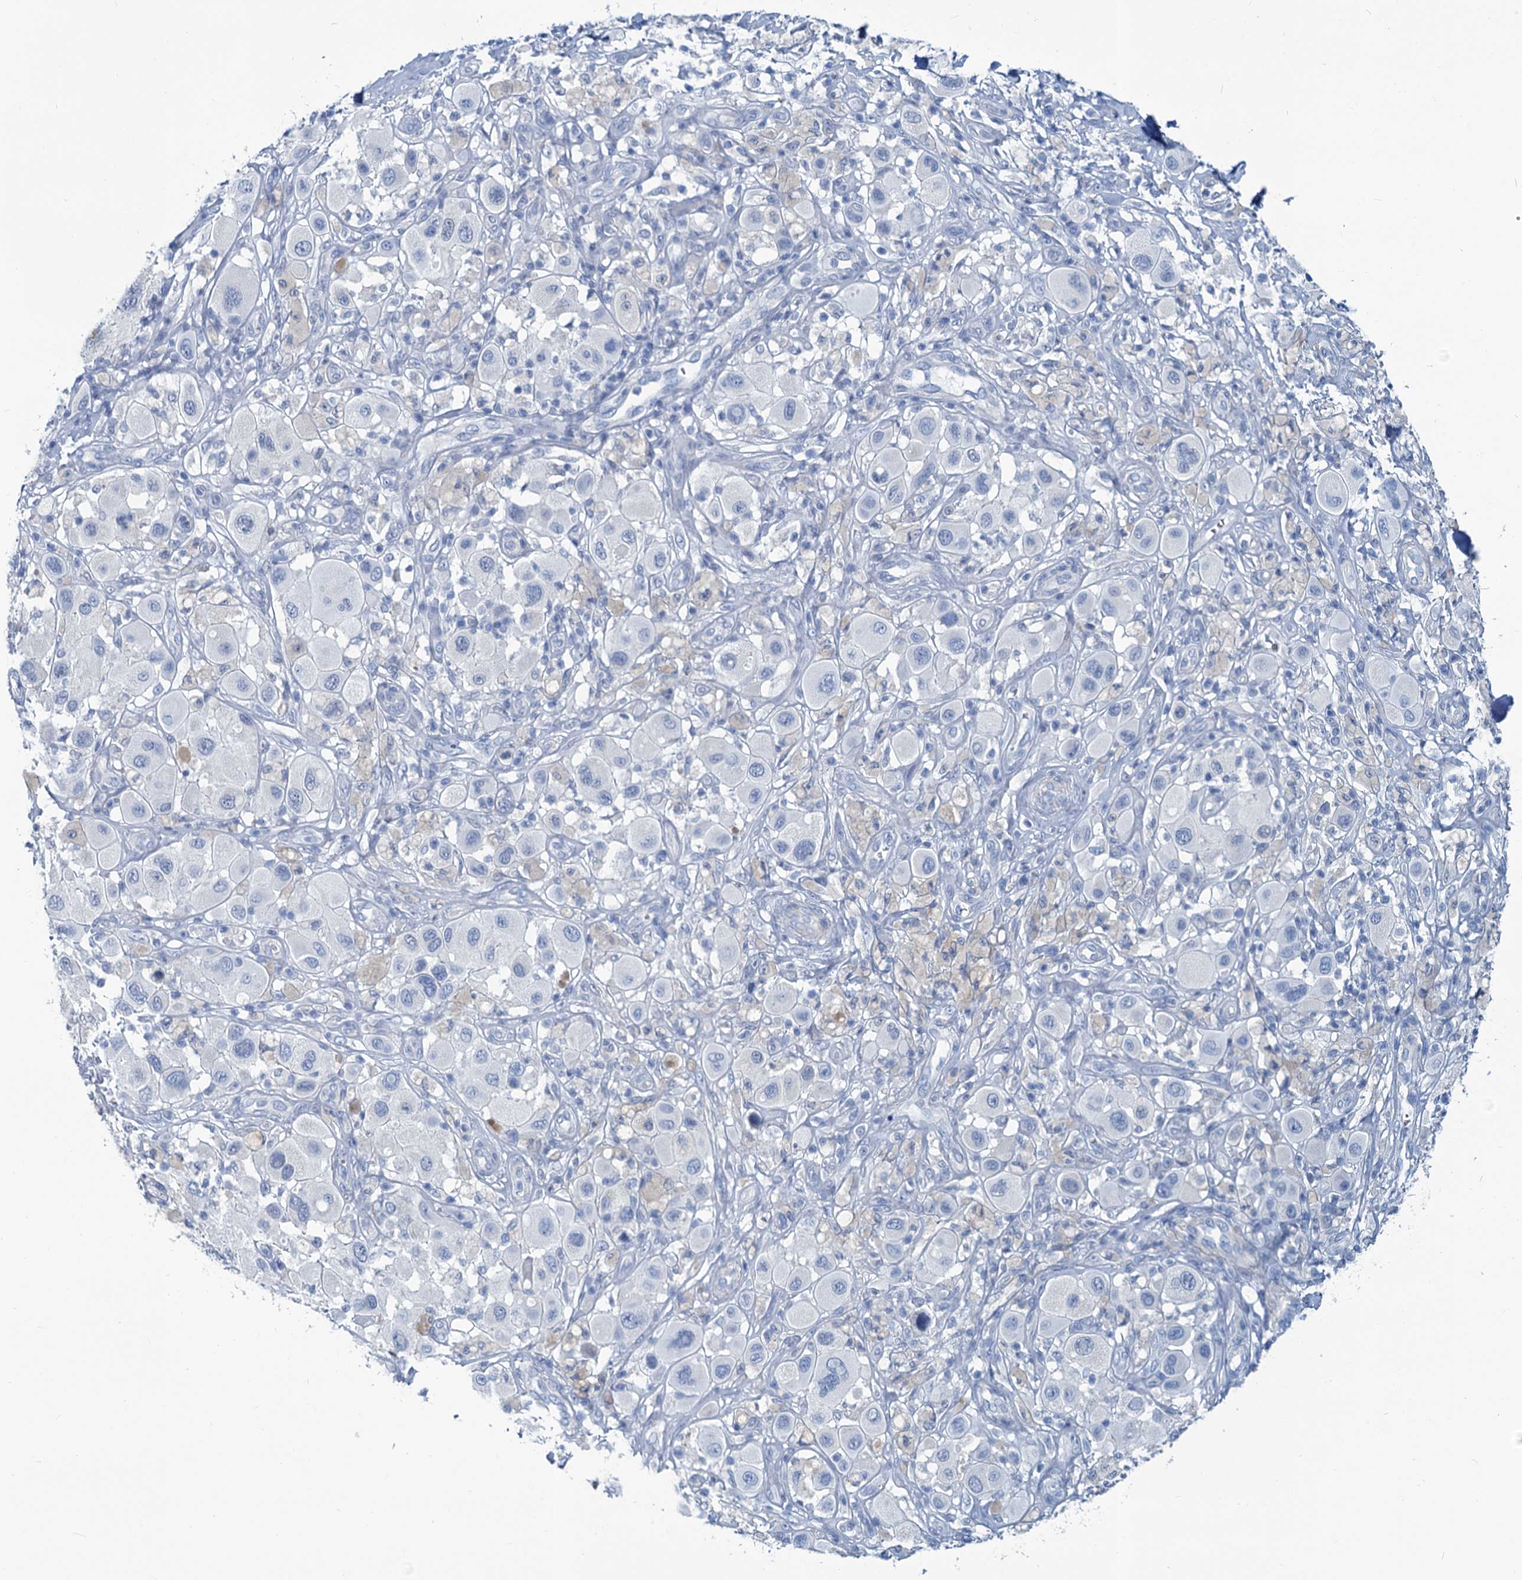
{"staining": {"intensity": "negative", "quantity": "none", "location": "none"}, "tissue": "melanoma", "cell_type": "Tumor cells", "image_type": "cancer", "snomed": [{"axis": "morphology", "description": "Malignant melanoma, Metastatic site"}, {"axis": "topography", "description": "Skin"}], "caption": "This is an IHC histopathology image of melanoma. There is no staining in tumor cells.", "gene": "SLC1A3", "patient": {"sex": "male", "age": 41}}